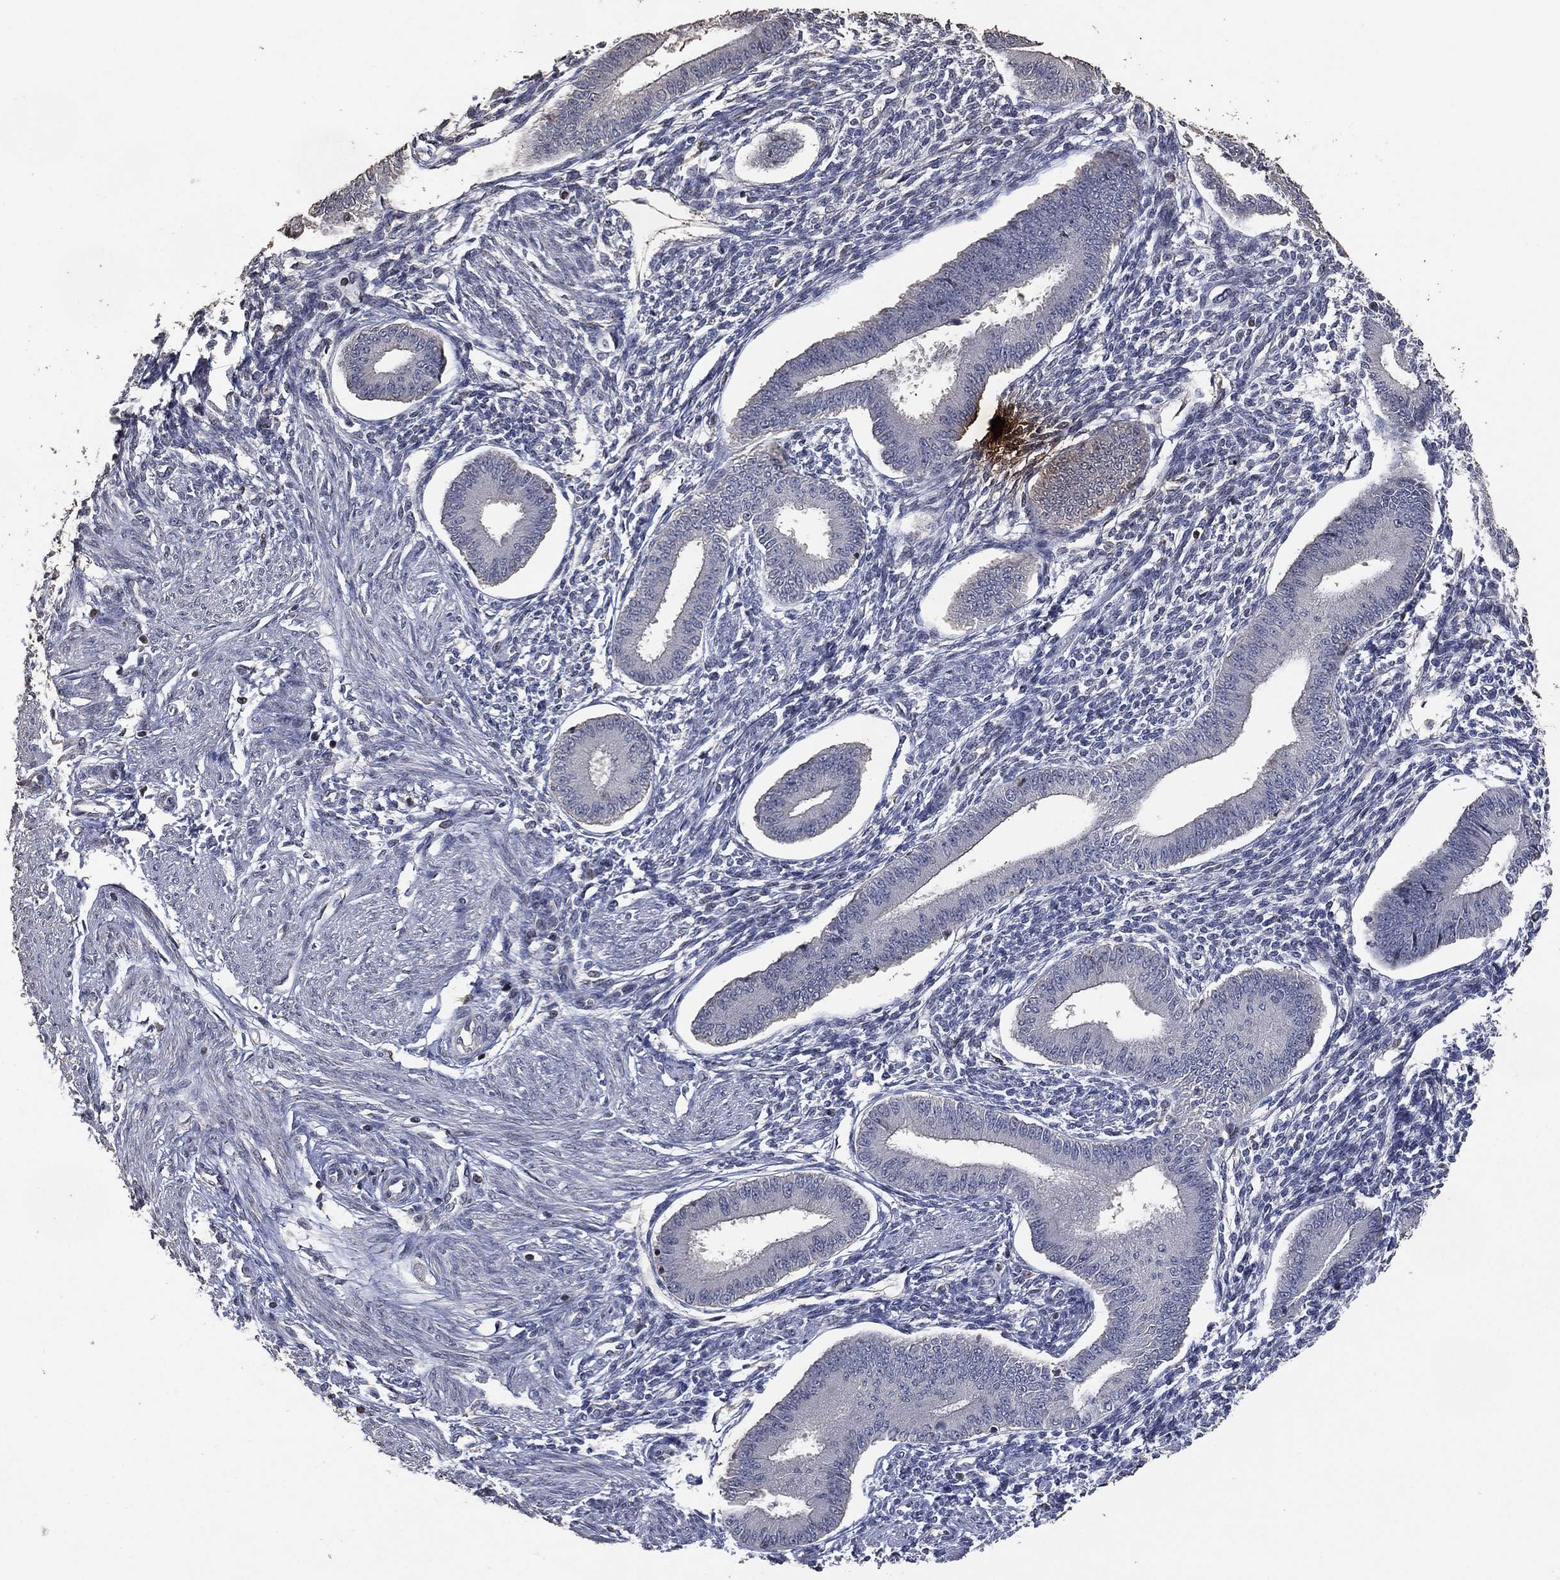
{"staining": {"intensity": "negative", "quantity": "none", "location": "none"}, "tissue": "endometrium", "cell_type": "Cells in endometrial stroma", "image_type": "normal", "snomed": [{"axis": "morphology", "description": "Normal tissue, NOS"}, {"axis": "topography", "description": "Endometrium"}], "caption": "Unremarkable endometrium was stained to show a protein in brown. There is no significant expression in cells in endometrial stroma. (Immunohistochemistry (ihc), brightfield microscopy, high magnification).", "gene": "ADPRHL1", "patient": {"sex": "female", "age": 39}}